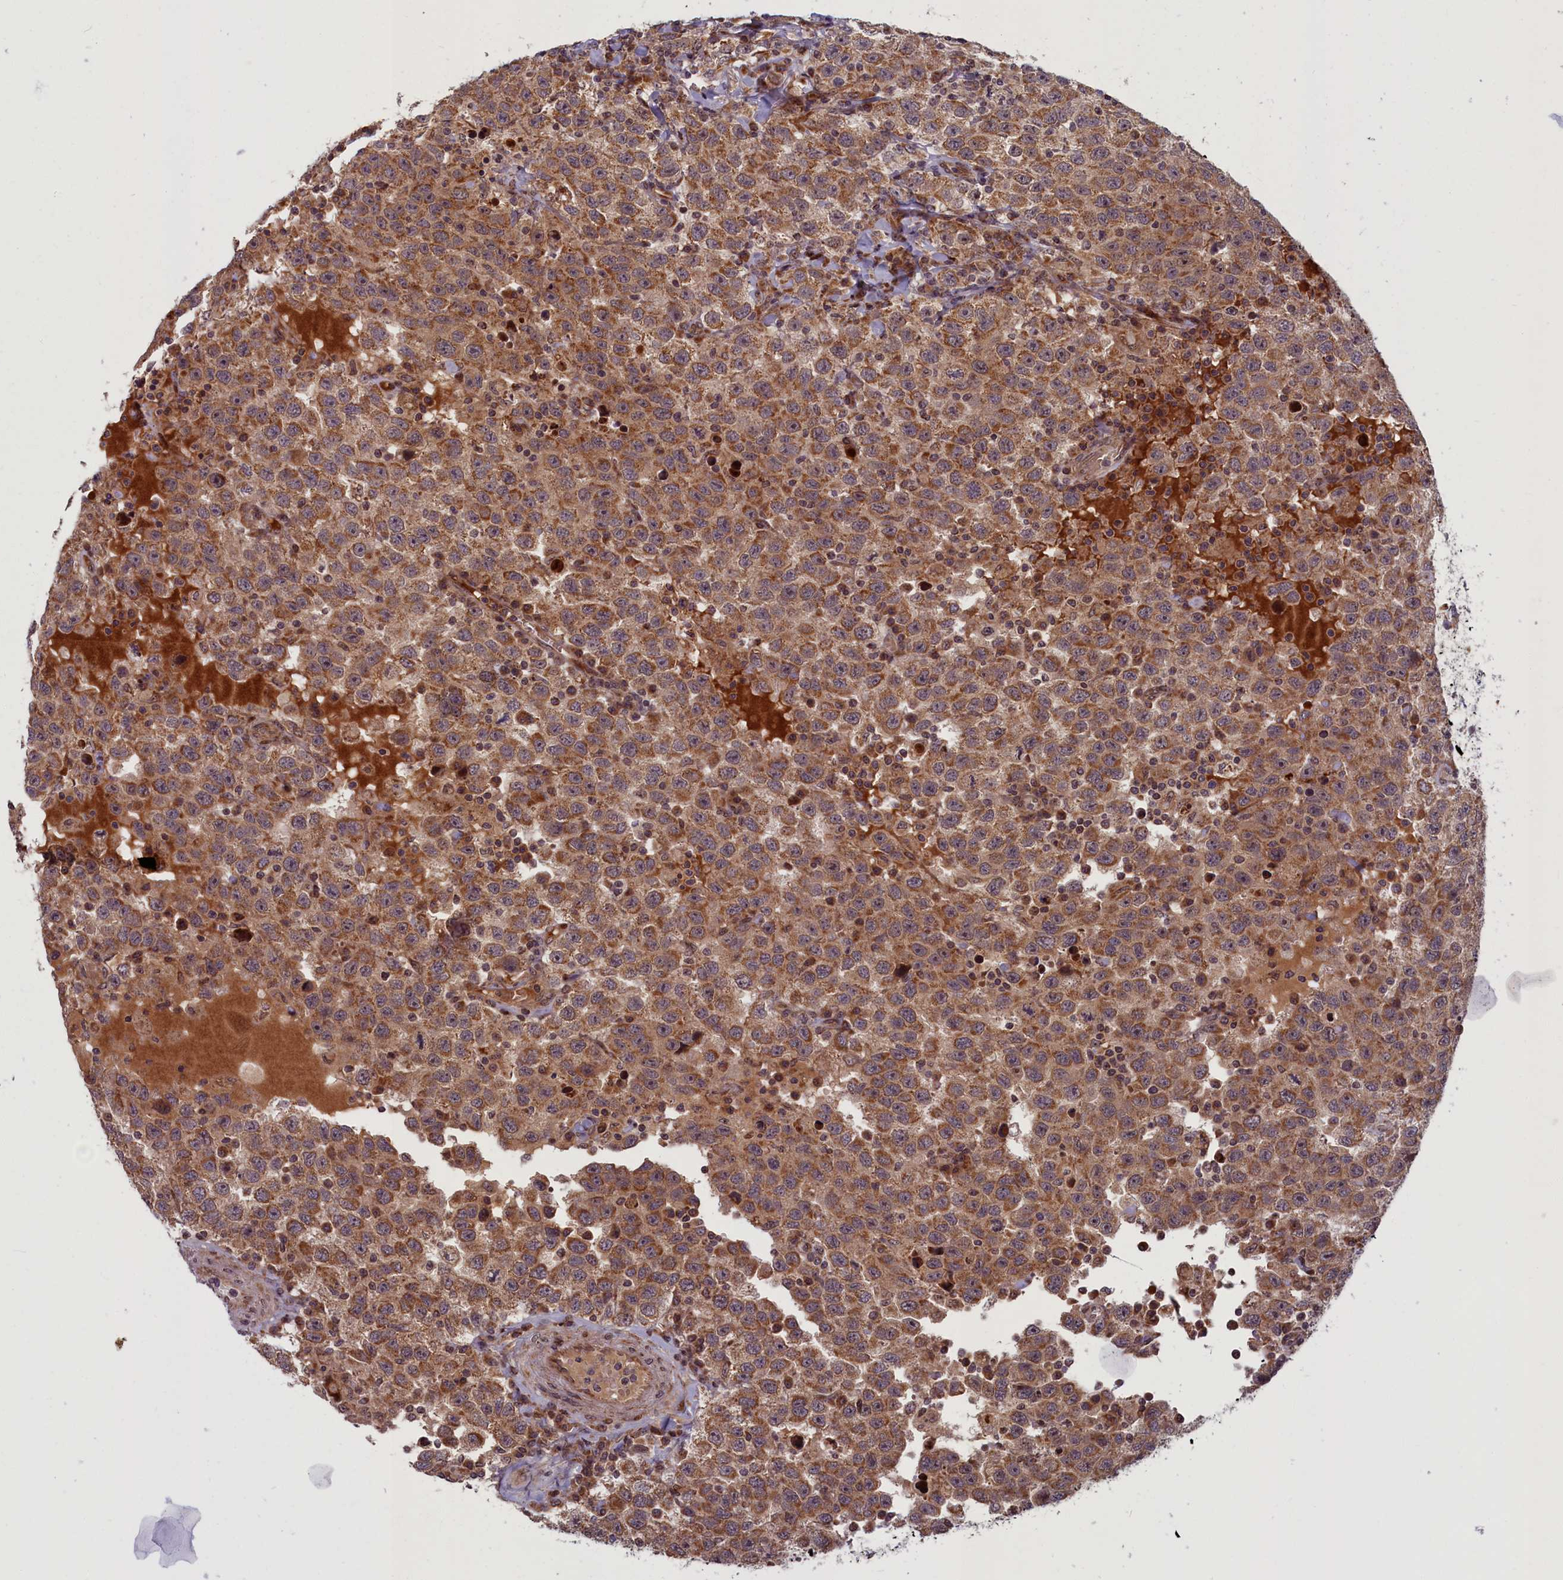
{"staining": {"intensity": "moderate", "quantity": ">75%", "location": "cytoplasmic/membranous"}, "tissue": "testis cancer", "cell_type": "Tumor cells", "image_type": "cancer", "snomed": [{"axis": "morphology", "description": "Seminoma, NOS"}, {"axis": "topography", "description": "Testis"}], "caption": "Testis cancer (seminoma) stained for a protein reveals moderate cytoplasmic/membranous positivity in tumor cells. The staining is performed using DAB (3,3'-diaminobenzidine) brown chromogen to label protein expression. The nuclei are counter-stained blue using hematoxylin.", "gene": "PLA2G10", "patient": {"sex": "male", "age": 41}}